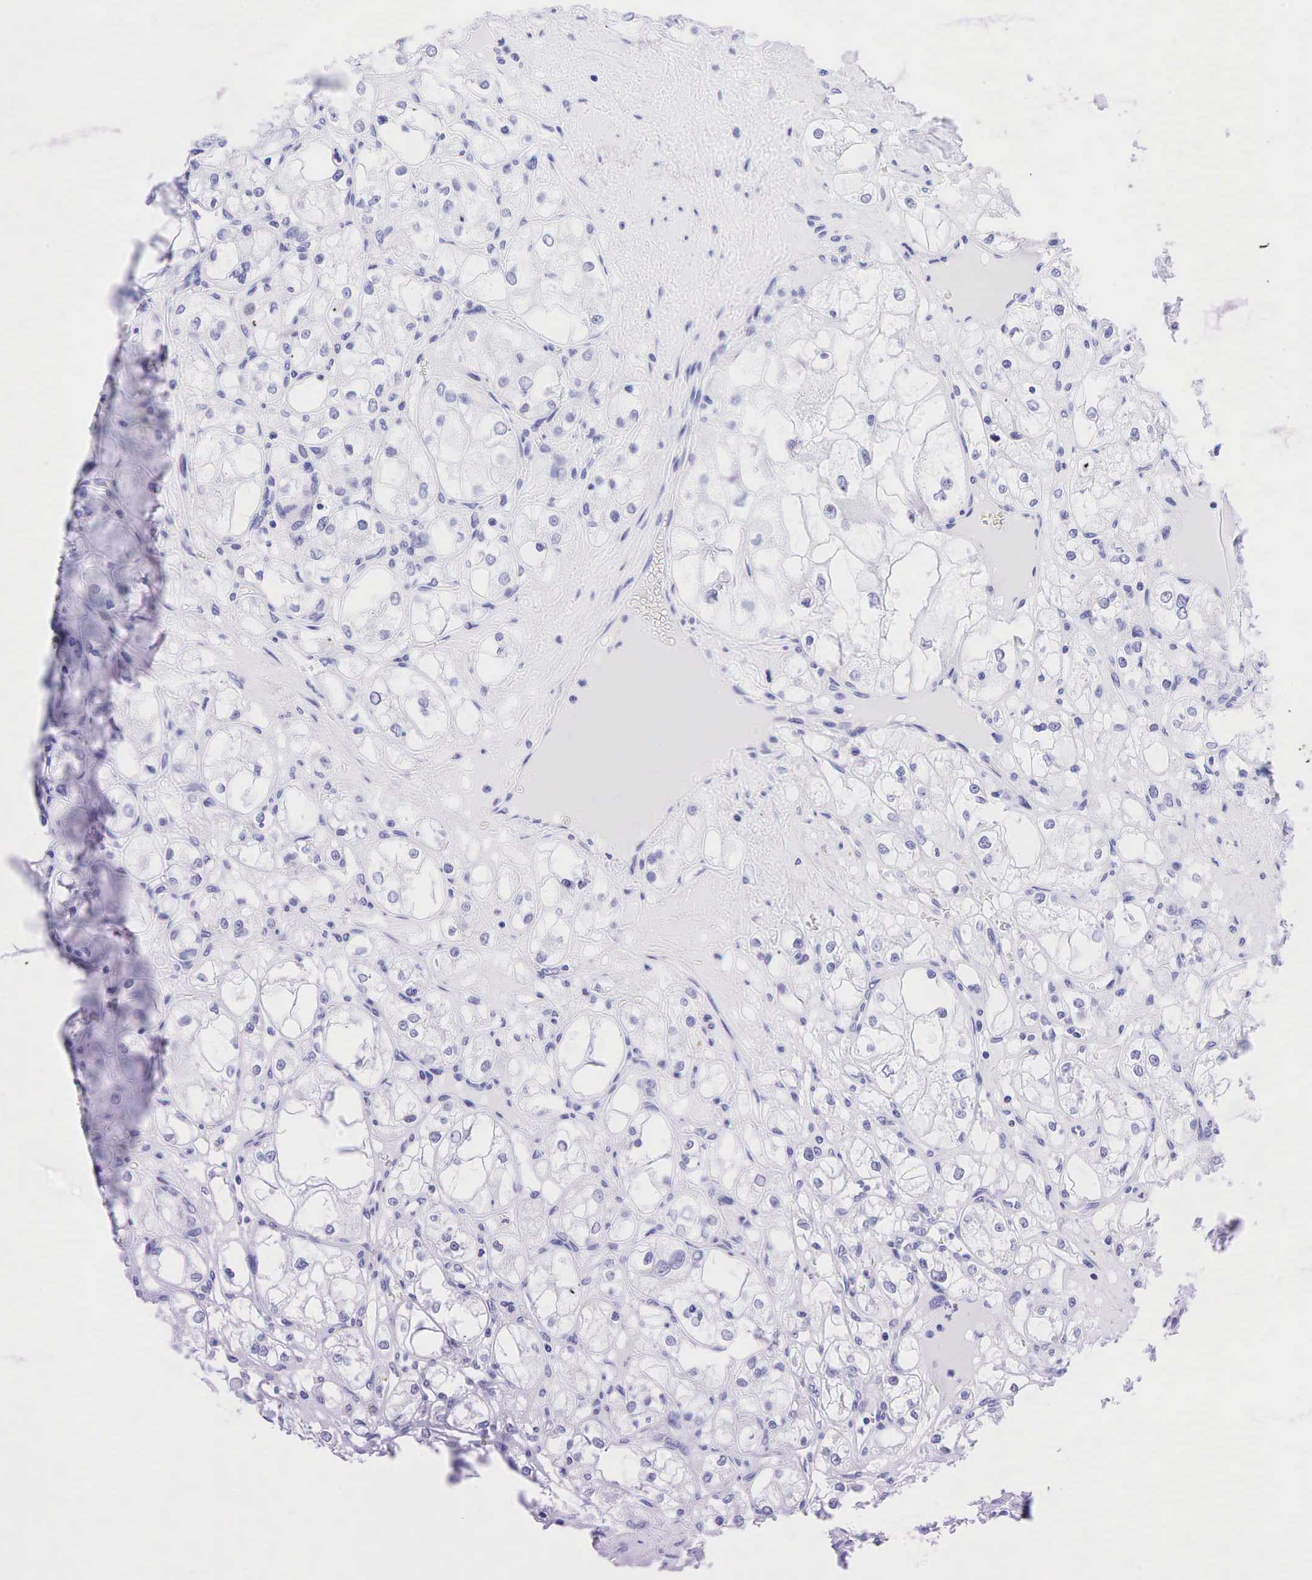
{"staining": {"intensity": "negative", "quantity": "none", "location": "none"}, "tissue": "renal cancer", "cell_type": "Tumor cells", "image_type": "cancer", "snomed": [{"axis": "morphology", "description": "Adenocarcinoma, NOS"}, {"axis": "topography", "description": "Kidney"}], "caption": "DAB (3,3'-diaminobenzidine) immunohistochemical staining of renal cancer (adenocarcinoma) demonstrates no significant staining in tumor cells.", "gene": "CD79A", "patient": {"sex": "male", "age": 61}}